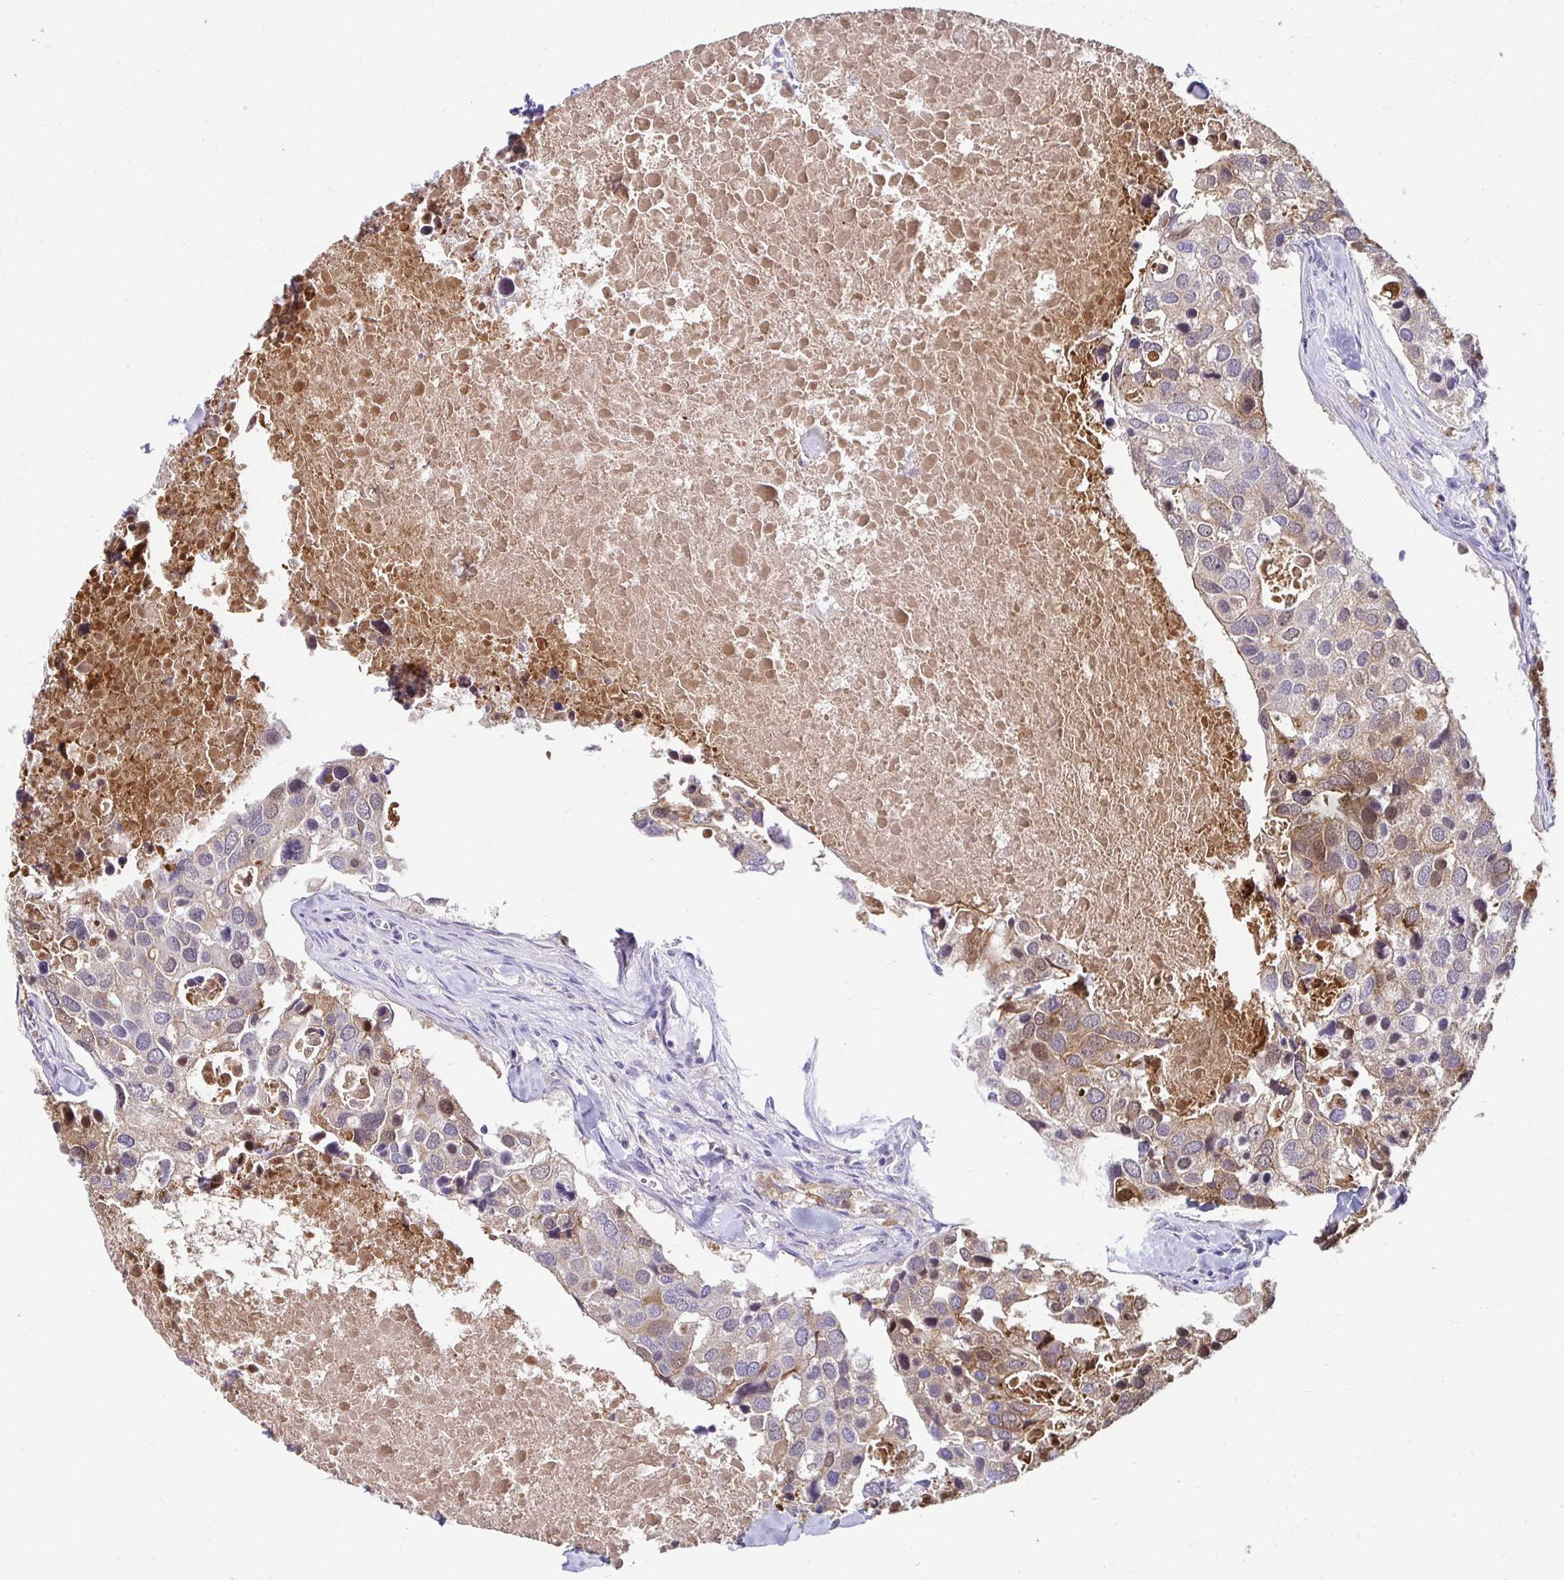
{"staining": {"intensity": "moderate", "quantity": "<25%", "location": "cytoplasmic/membranous"}, "tissue": "breast cancer", "cell_type": "Tumor cells", "image_type": "cancer", "snomed": [{"axis": "morphology", "description": "Duct carcinoma"}, {"axis": "topography", "description": "Breast"}], "caption": "This photomicrograph reveals breast cancer (infiltrating ductal carcinoma) stained with immunohistochemistry to label a protein in brown. The cytoplasmic/membranous of tumor cells show moderate positivity for the protein. Nuclei are counter-stained blue.", "gene": "PADI2", "patient": {"sex": "female", "age": 83}}